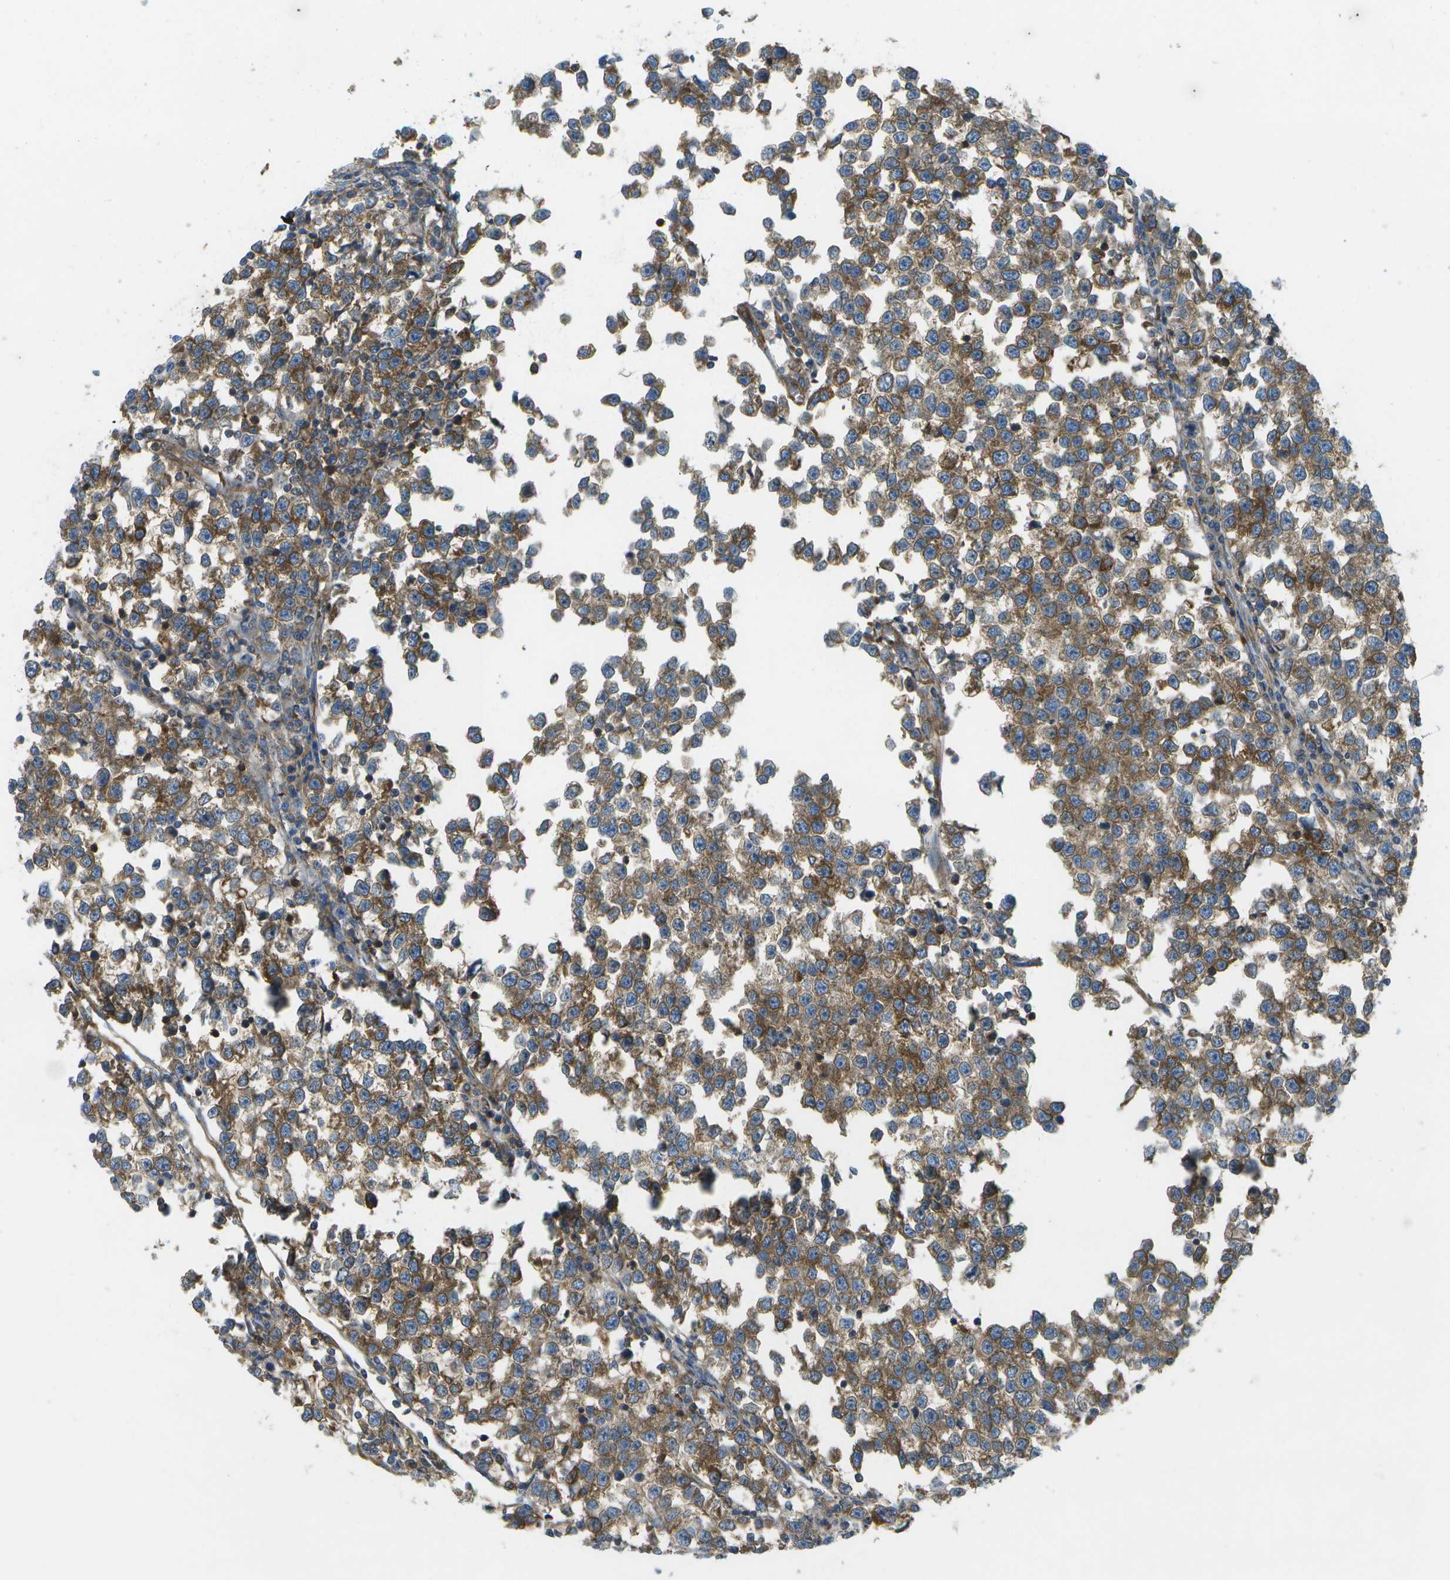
{"staining": {"intensity": "moderate", "quantity": ">75%", "location": "cytoplasmic/membranous"}, "tissue": "testis cancer", "cell_type": "Tumor cells", "image_type": "cancer", "snomed": [{"axis": "morphology", "description": "Normal tissue, NOS"}, {"axis": "morphology", "description": "Seminoma, NOS"}, {"axis": "topography", "description": "Testis"}], "caption": "Testis seminoma stained for a protein (brown) demonstrates moderate cytoplasmic/membranous positive staining in approximately >75% of tumor cells.", "gene": "WNK2", "patient": {"sex": "male", "age": 43}}